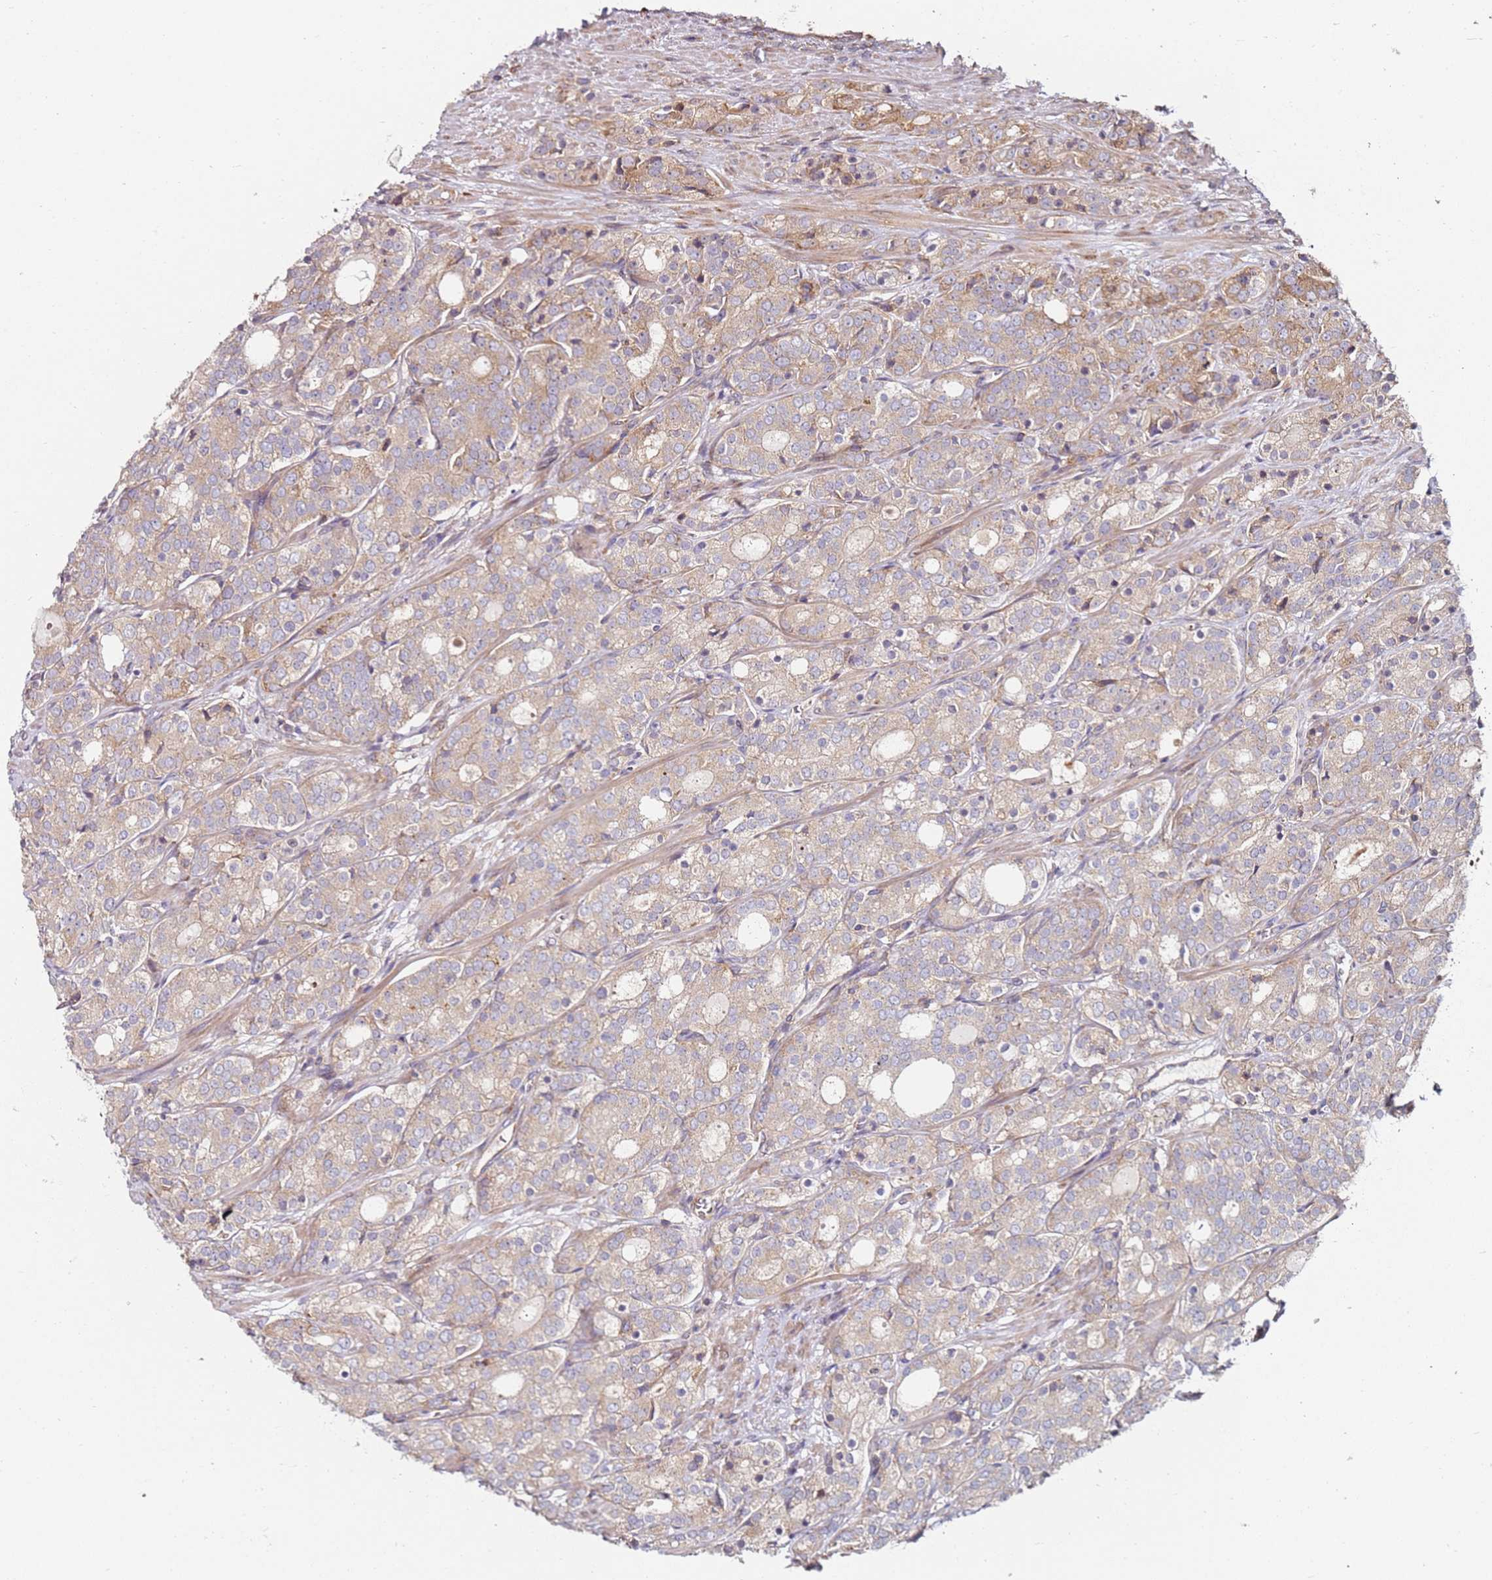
{"staining": {"intensity": "weak", "quantity": "25%-75%", "location": "cytoplasmic/membranous"}, "tissue": "prostate cancer", "cell_type": "Tumor cells", "image_type": "cancer", "snomed": [{"axis": "morphology", "description": "Adenocarcinoma, High grade"}, {"axis": "topography", "description": "Prostate"}], "caption": "This histopathology image displays IHC staining of prostate cancer, with low weak cytoplasmic/membranous expression in about 25%-75% of tumor cells.", "gene": "RPS3A", "patient": {"sex": "male", "age": 64}}